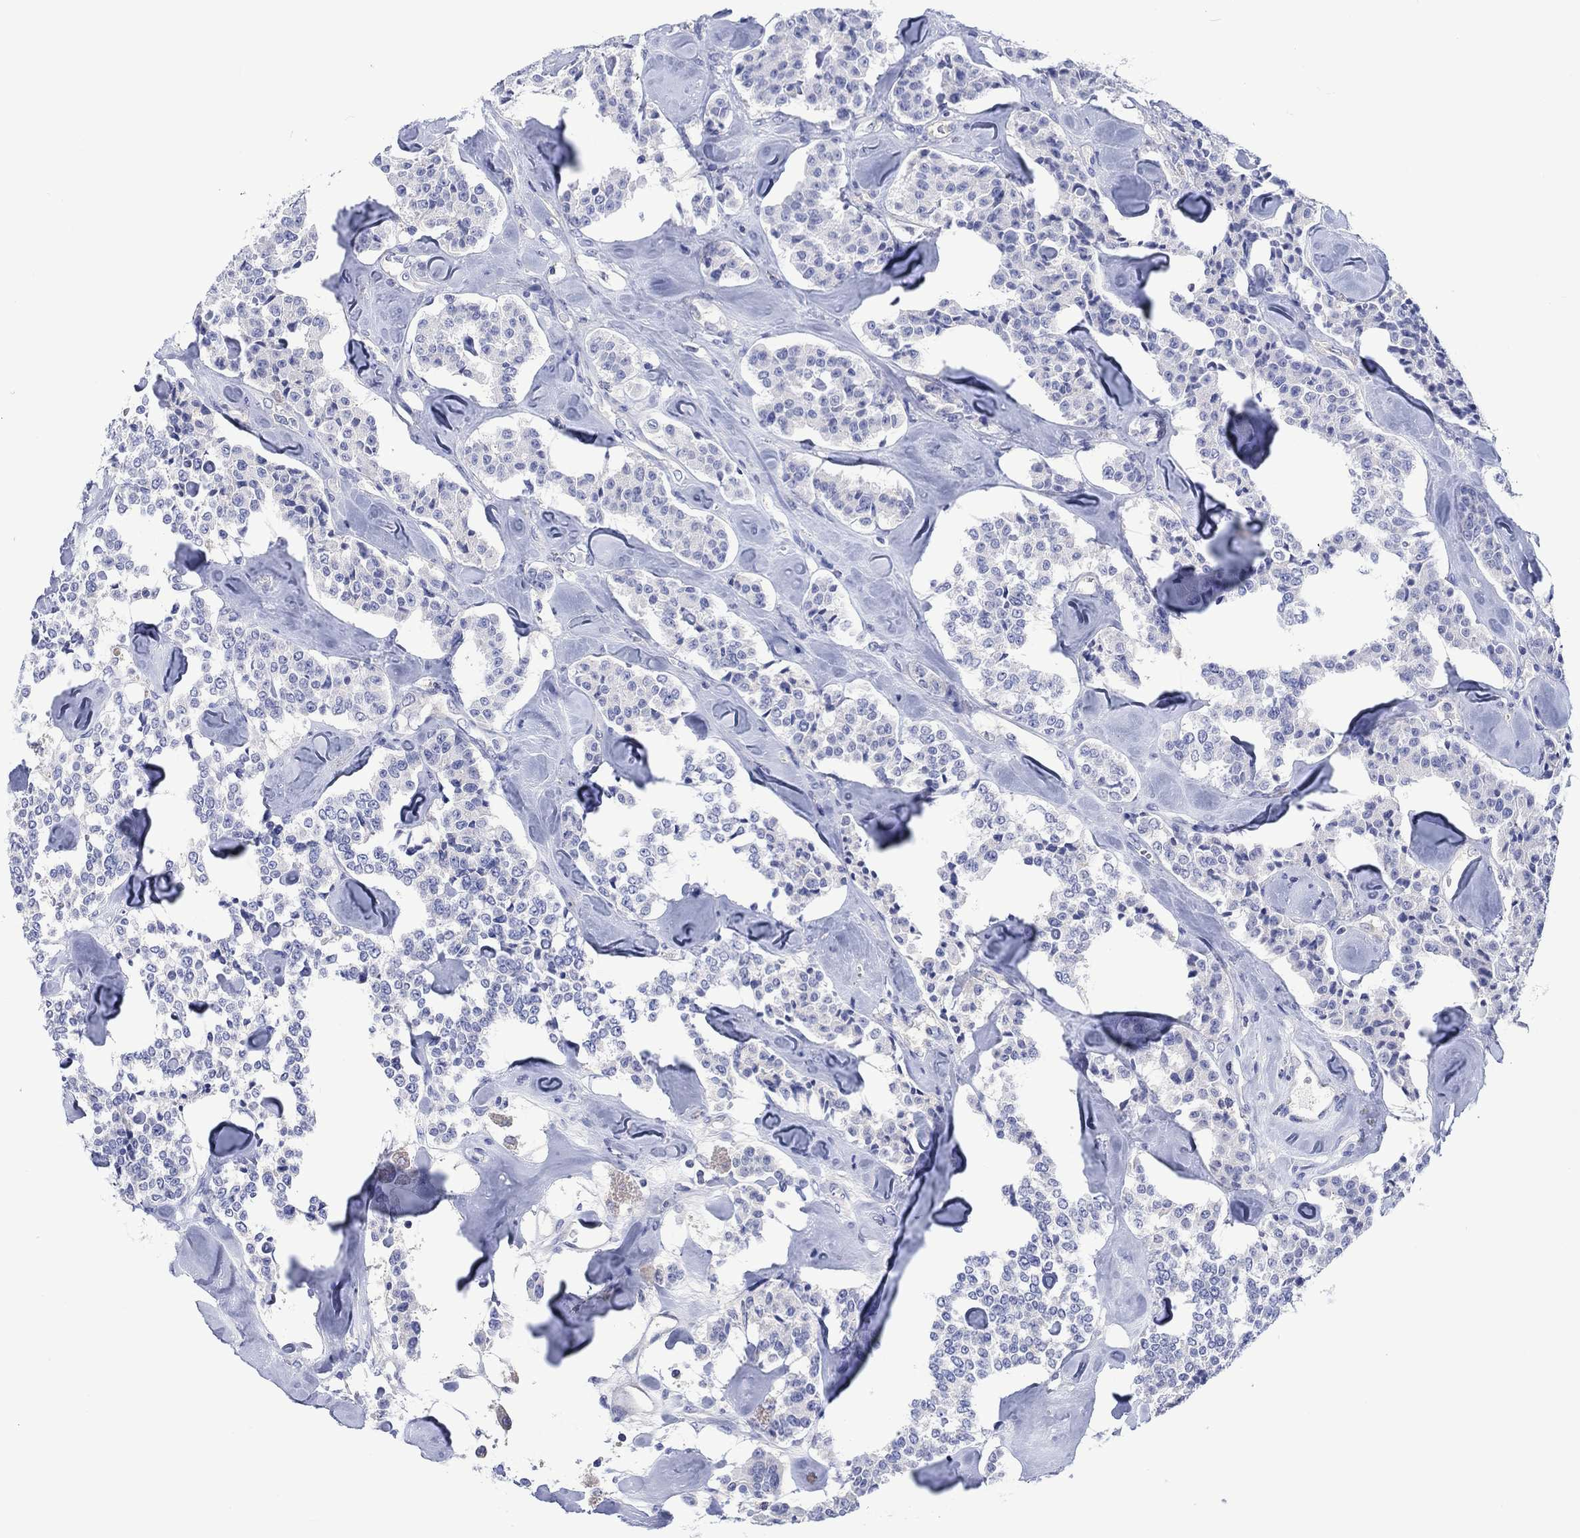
{"staining": {"intensity": "negative", "quantity": "none", "location": "none"}, "tissue": "carcinoid", "cell_type": "Tumor cells", "image_type": "cancer", "snomed": [{"axis": "morphology", "description": "Carcinoid, malignant, NOS"}, {"axis": "topography", "description": "Pancreas"}], "caption": "The image reveals no significant expression in tumor cells of carcinoid (malignant).", "gene": "TOMM20L", "patient": {"sex": "male", "age": 41}}